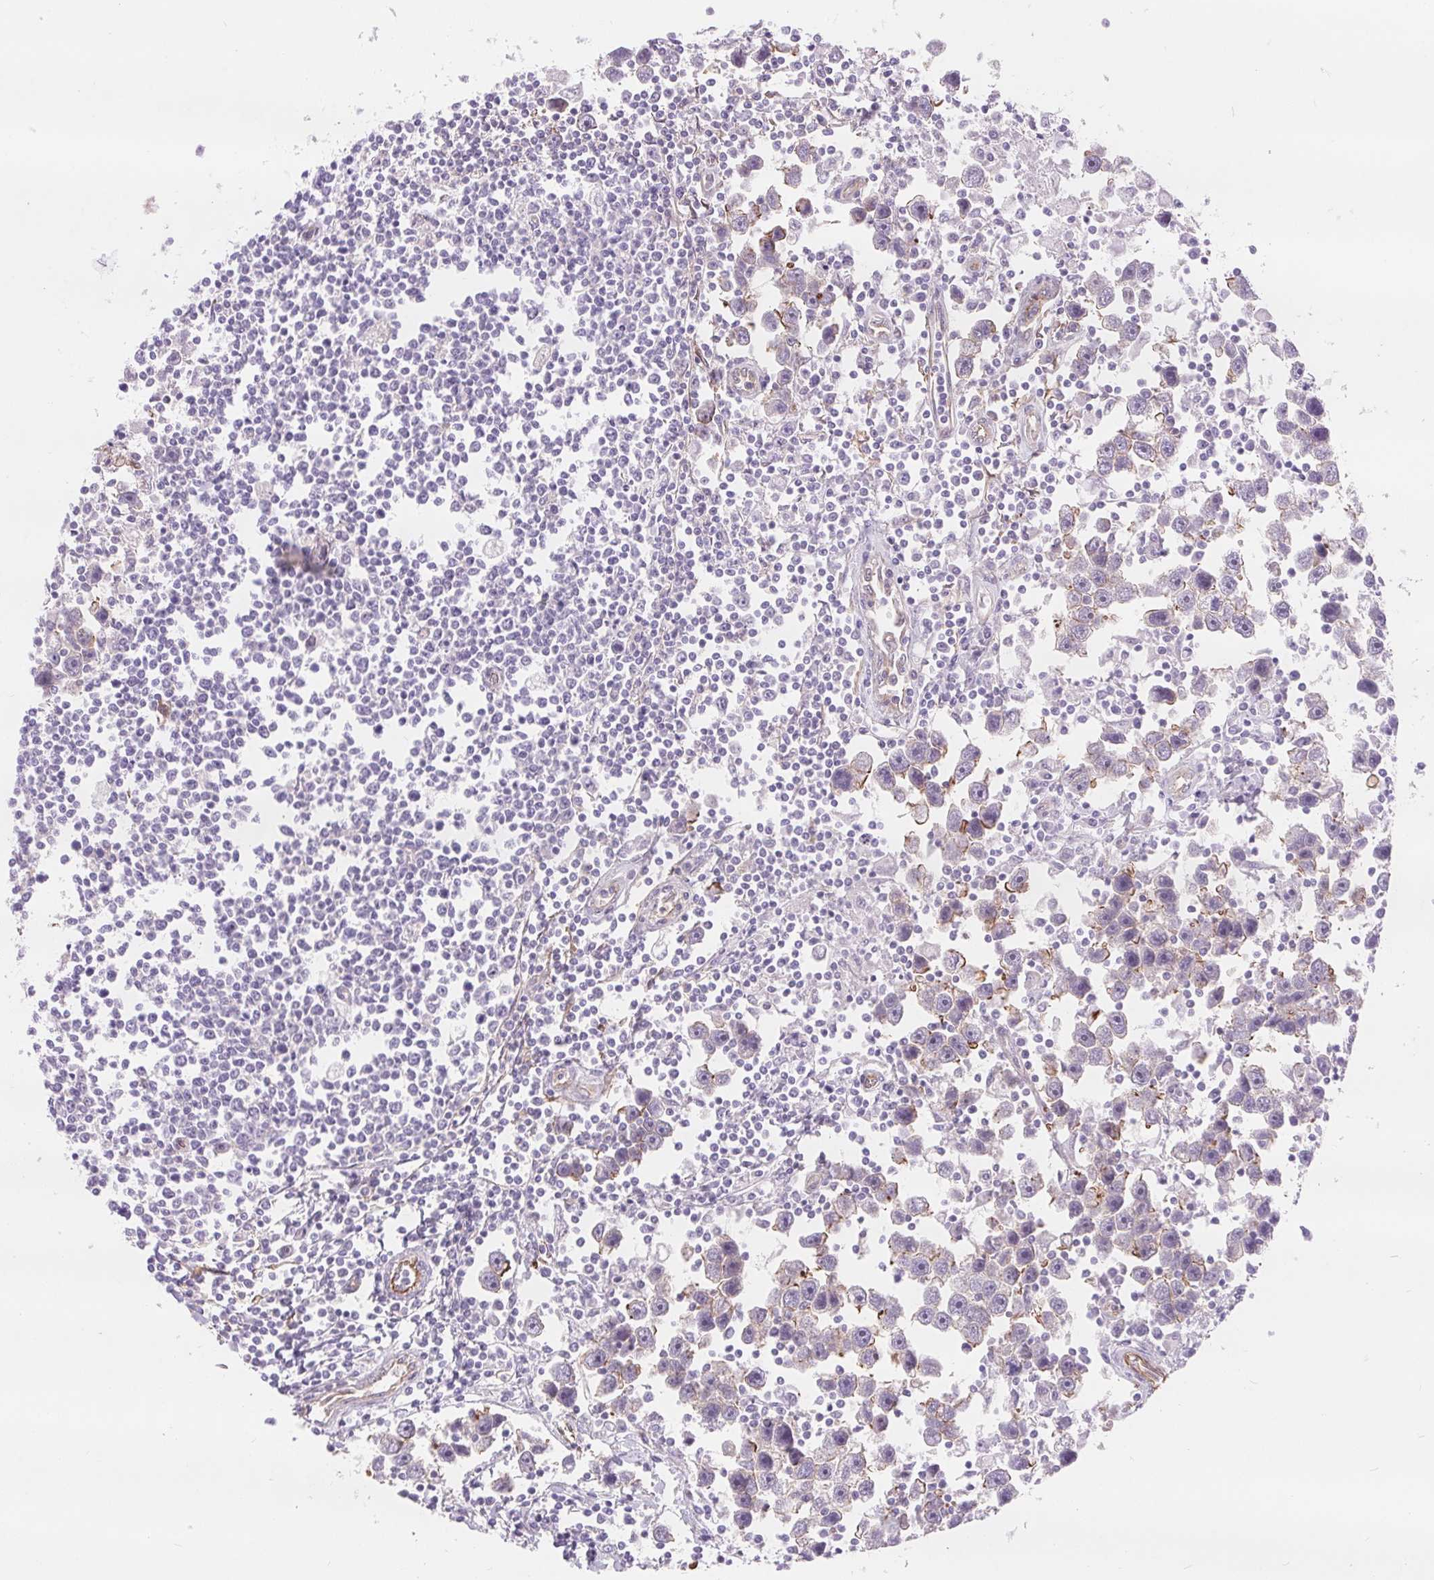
{"staining": {"intensity": "moderate", "quantity": "<25%", "location": "cytoplasmic/membranous"}, "tissue": "testis cancer", "cell_type": "Tumor cells", "image_type": "cancer", "snomed": [{"axis": "morphology", "description": "Seminoma, NOS"}, {"axis": "topography", "description": "Testis"}], "caption": "Tumor cells reveal low levels of moderate cytoplasmic/membranous positivity in about <25% of cells in seminoma (testis).", "gene": "DIXDC1", "patient": {"sex": "male", "age": 30}}